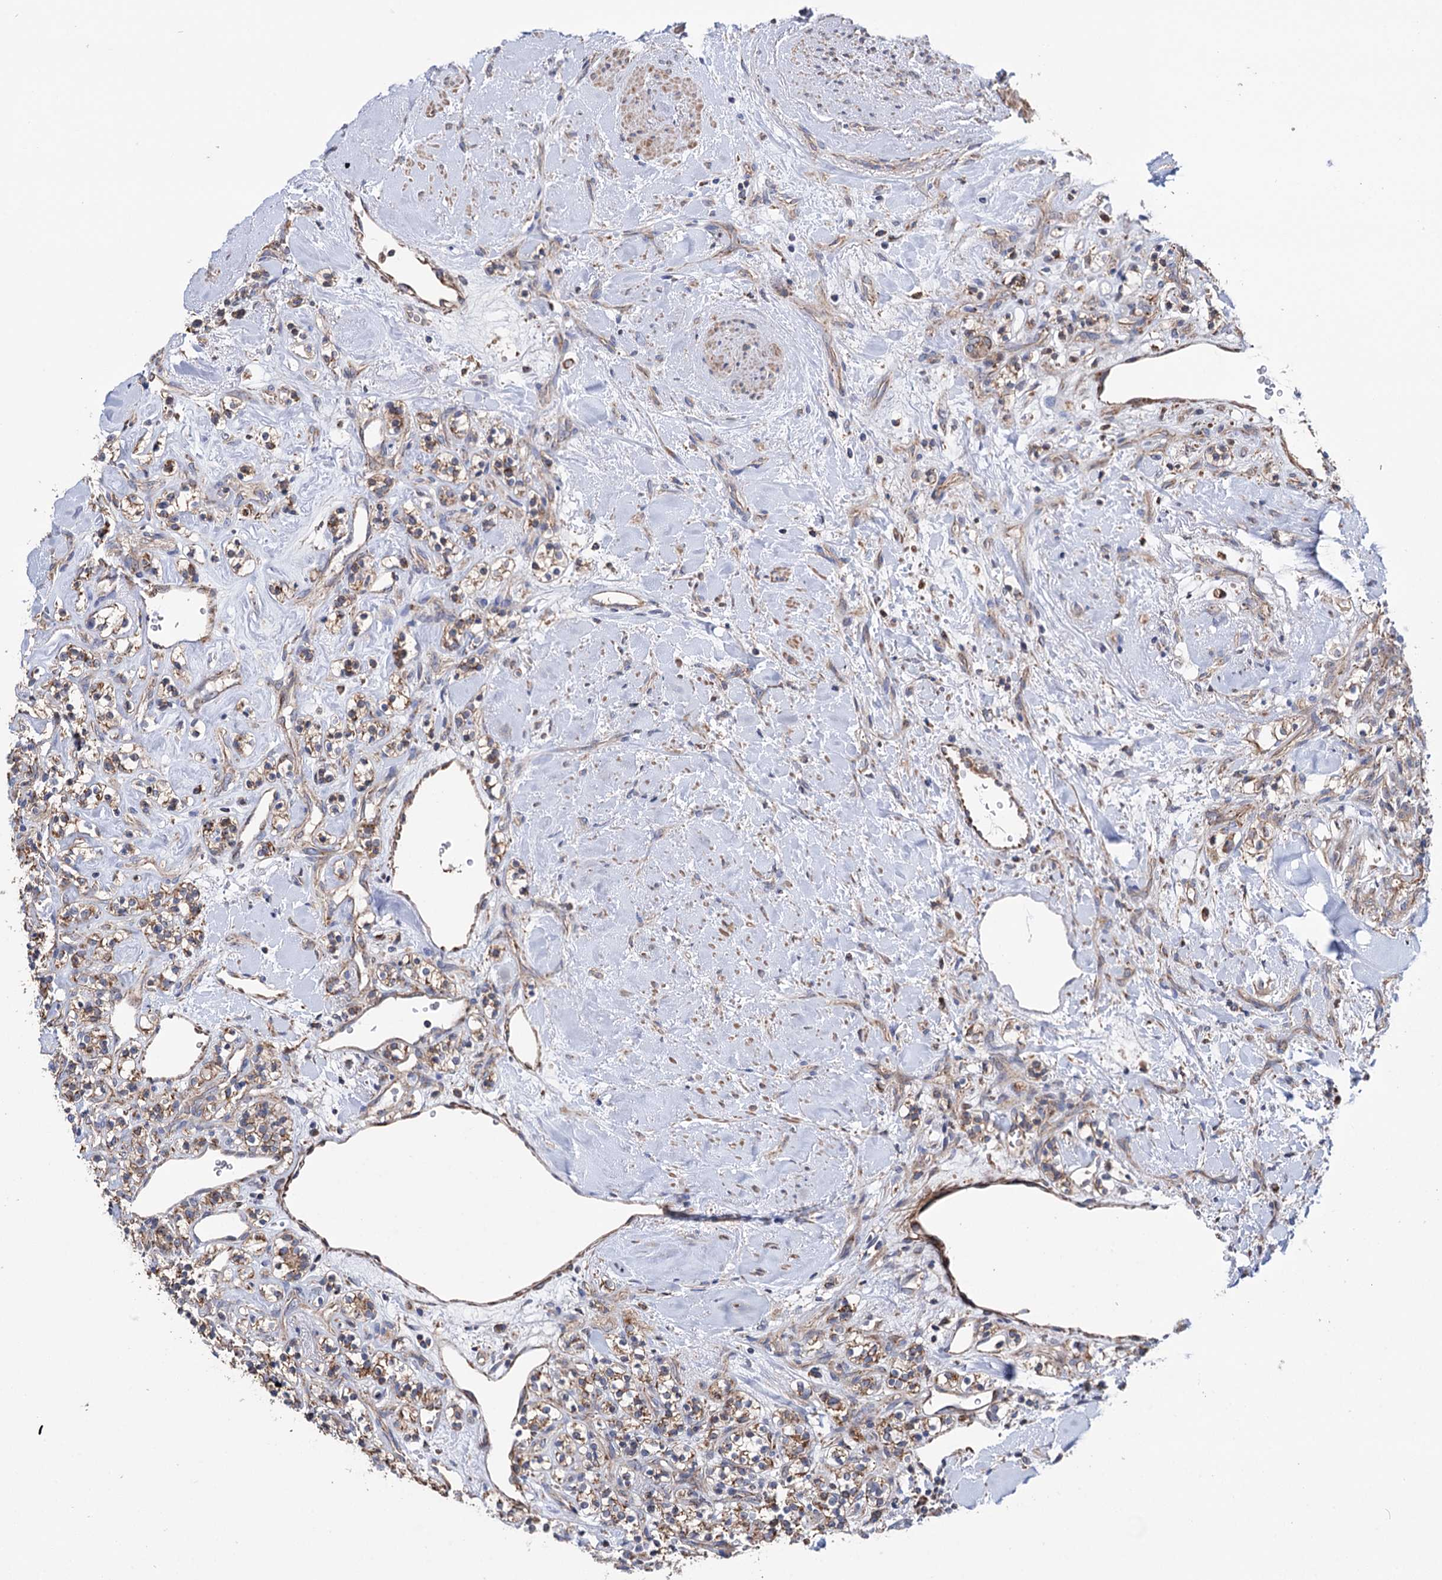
{"staining": {"intensity": "moderate", "quantity": "25%-75%", "location": "cytoplasmic/membranous"}, "tissue": "renal cancer", "cell_type": "Tumor cells", "image_type": "cancer", "snomed": [{"axis": "morphology", "description": "Adenocarcinoma, NOS"}, {"axis": "topography", "description": "Kidney"}], "caption": "The micrograph exhibits immunohistochemical staining of renal cancer (adenocarcinoma). There is moderate cytoplasmic/membranous expression is appreciated in about 25%-75% of tumor cells.", "gene": "SUCLA2", "patient": {"sex": "male", "age": 77}}